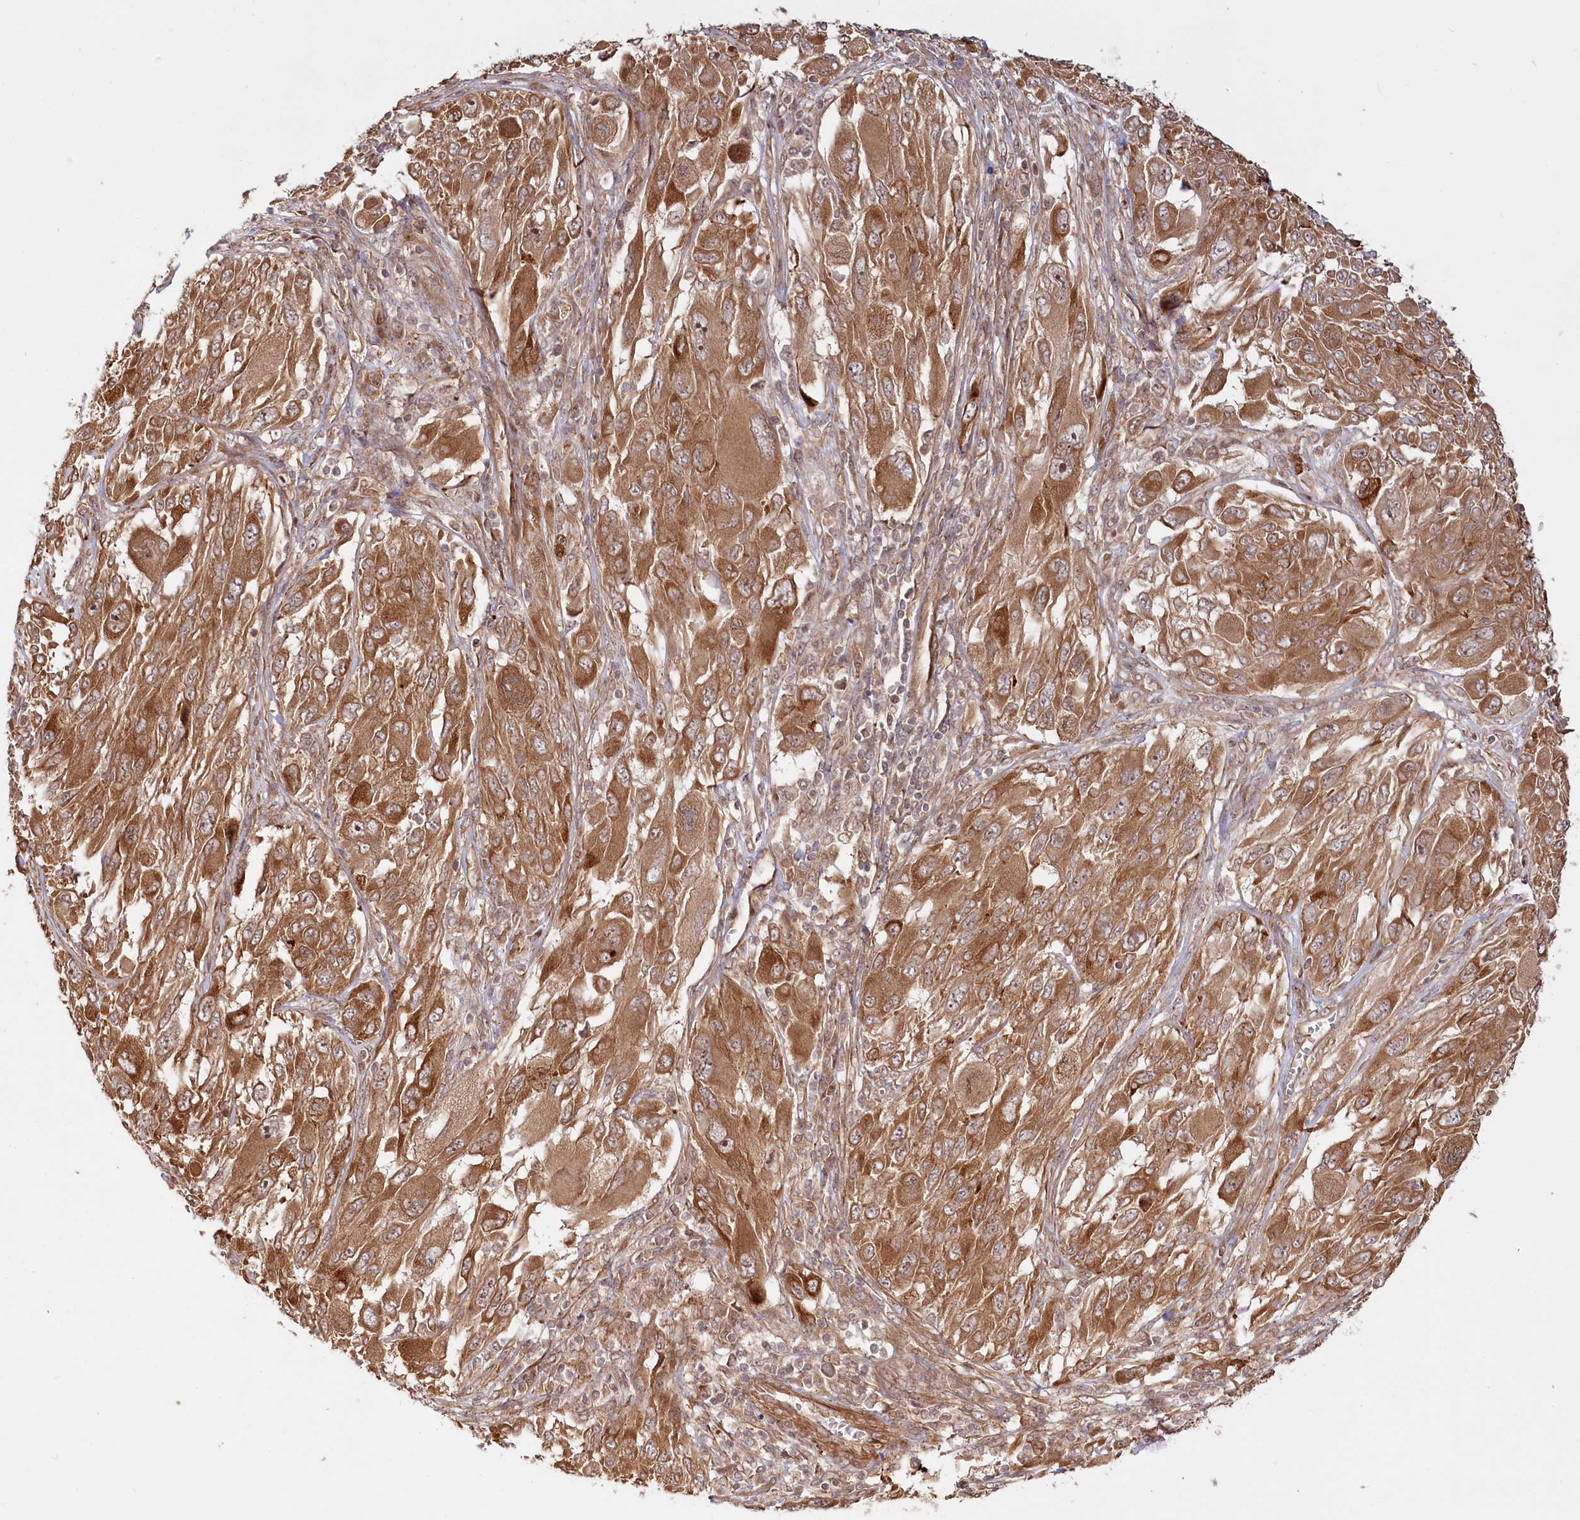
{"staining": {"intensity": "moderate", "quantity": ">75%", "location": "cytoplasmic/membranous"}, "tissue": "melanoma", "cell_type": "Tumor cells", "image_type": "cancer", "snomed": [{"axis": "morphology", "description": "Malignant melanoma, NOS"}, {"axis": "topography", "description": "Skin"}], "caption": "About >75% of tumor cells in malignant melanoma show moderate cytoplasmic/membranous protein staining as visualized by brown immunohistochemical staining.", "gene": "CEP70", "patient": {"sex": "female", "age": 91}}